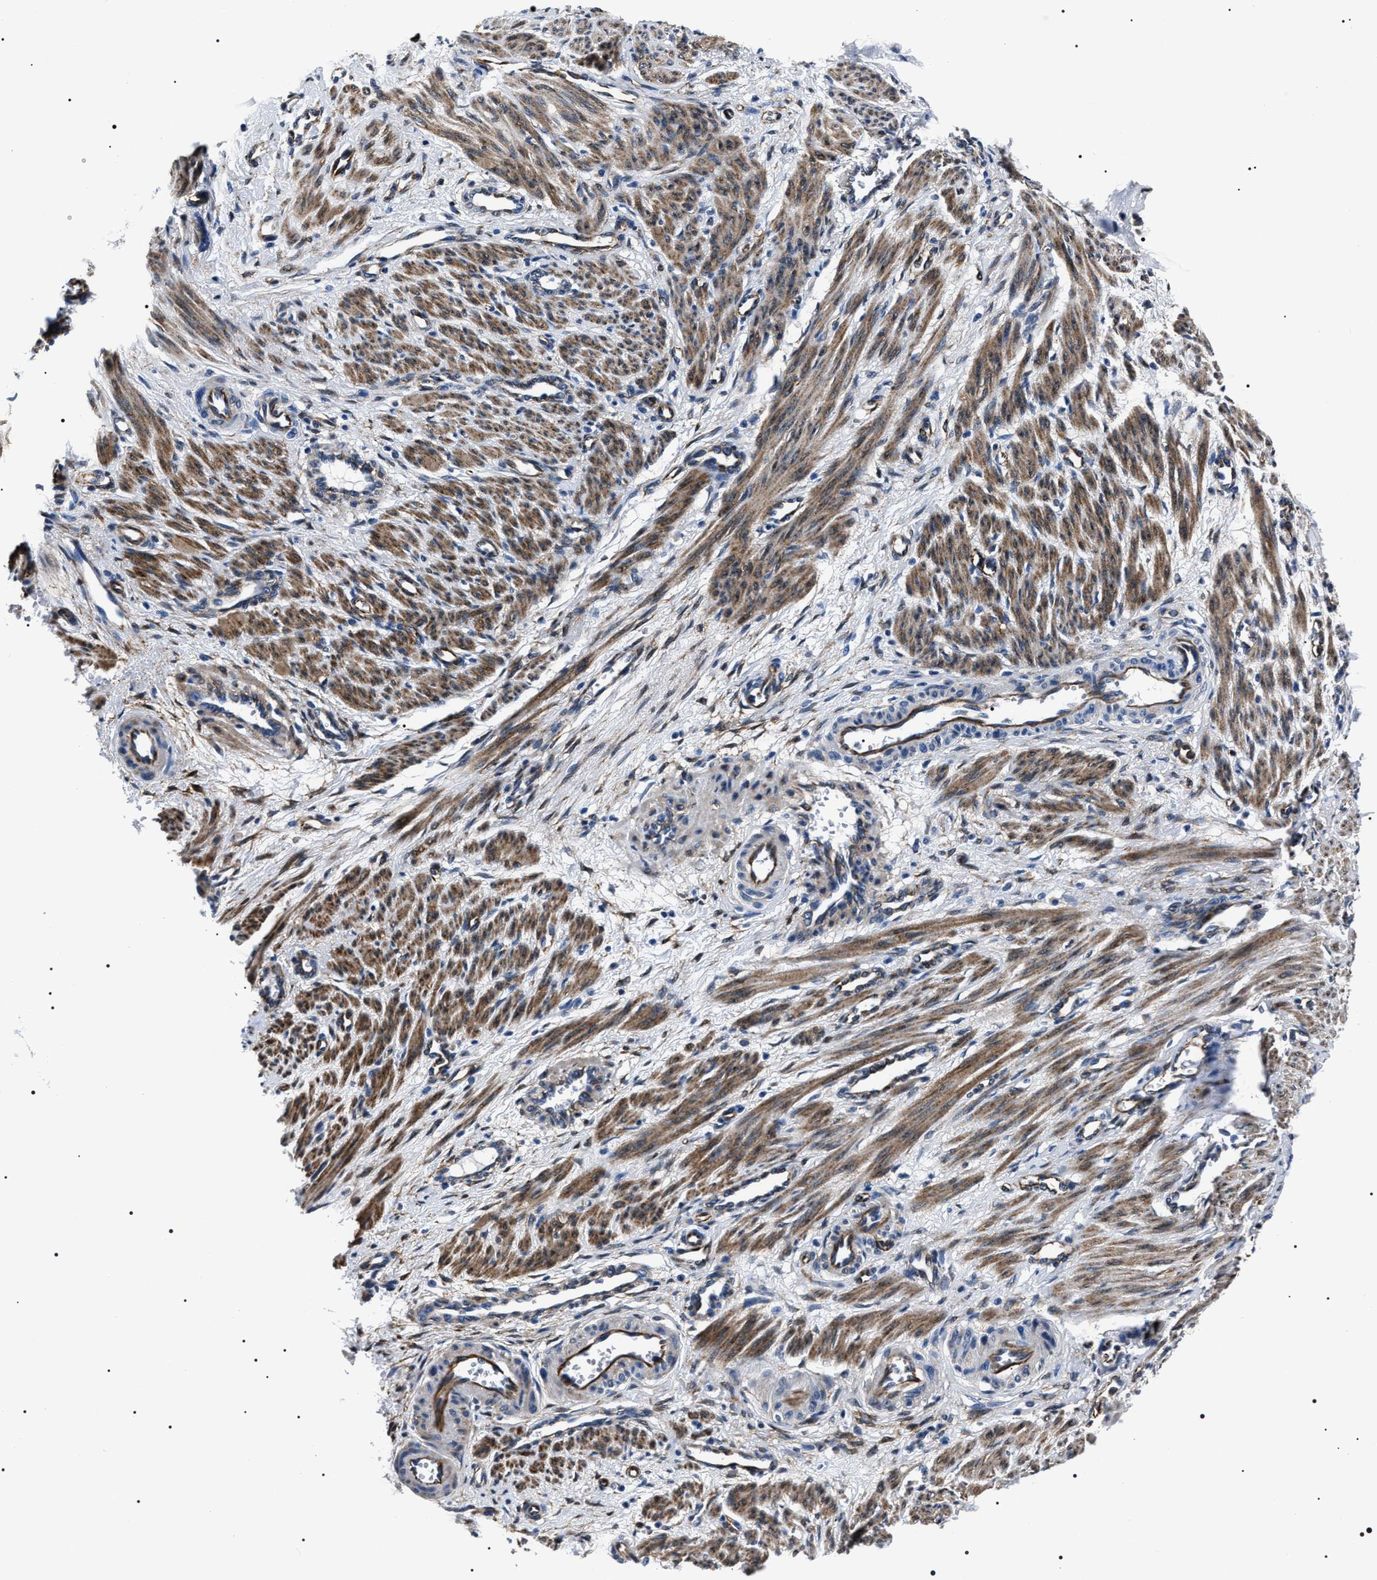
{"staining": {"intensity": "moderate", "quantity": ">75%", "location": "cytoplasmic/membranous"}, "tissue": "smooth muscle", "cell_type": "Smooth muscle cells", "image_type": "normal", "snomed": [{"axis": "morphology", "description": "Normal tissue, NOS"}, {"axis": "topography", "description": "Endometrium"}], "caption": "Immunohistochemical staining of unremarkable human smooth muscle shows medium levels of moderate cytoplasmic/membranous expression in approximately >75% of smooth muscle cells.", "gene": "BAG2", "patient": {"sex": "female", "age": 33}}